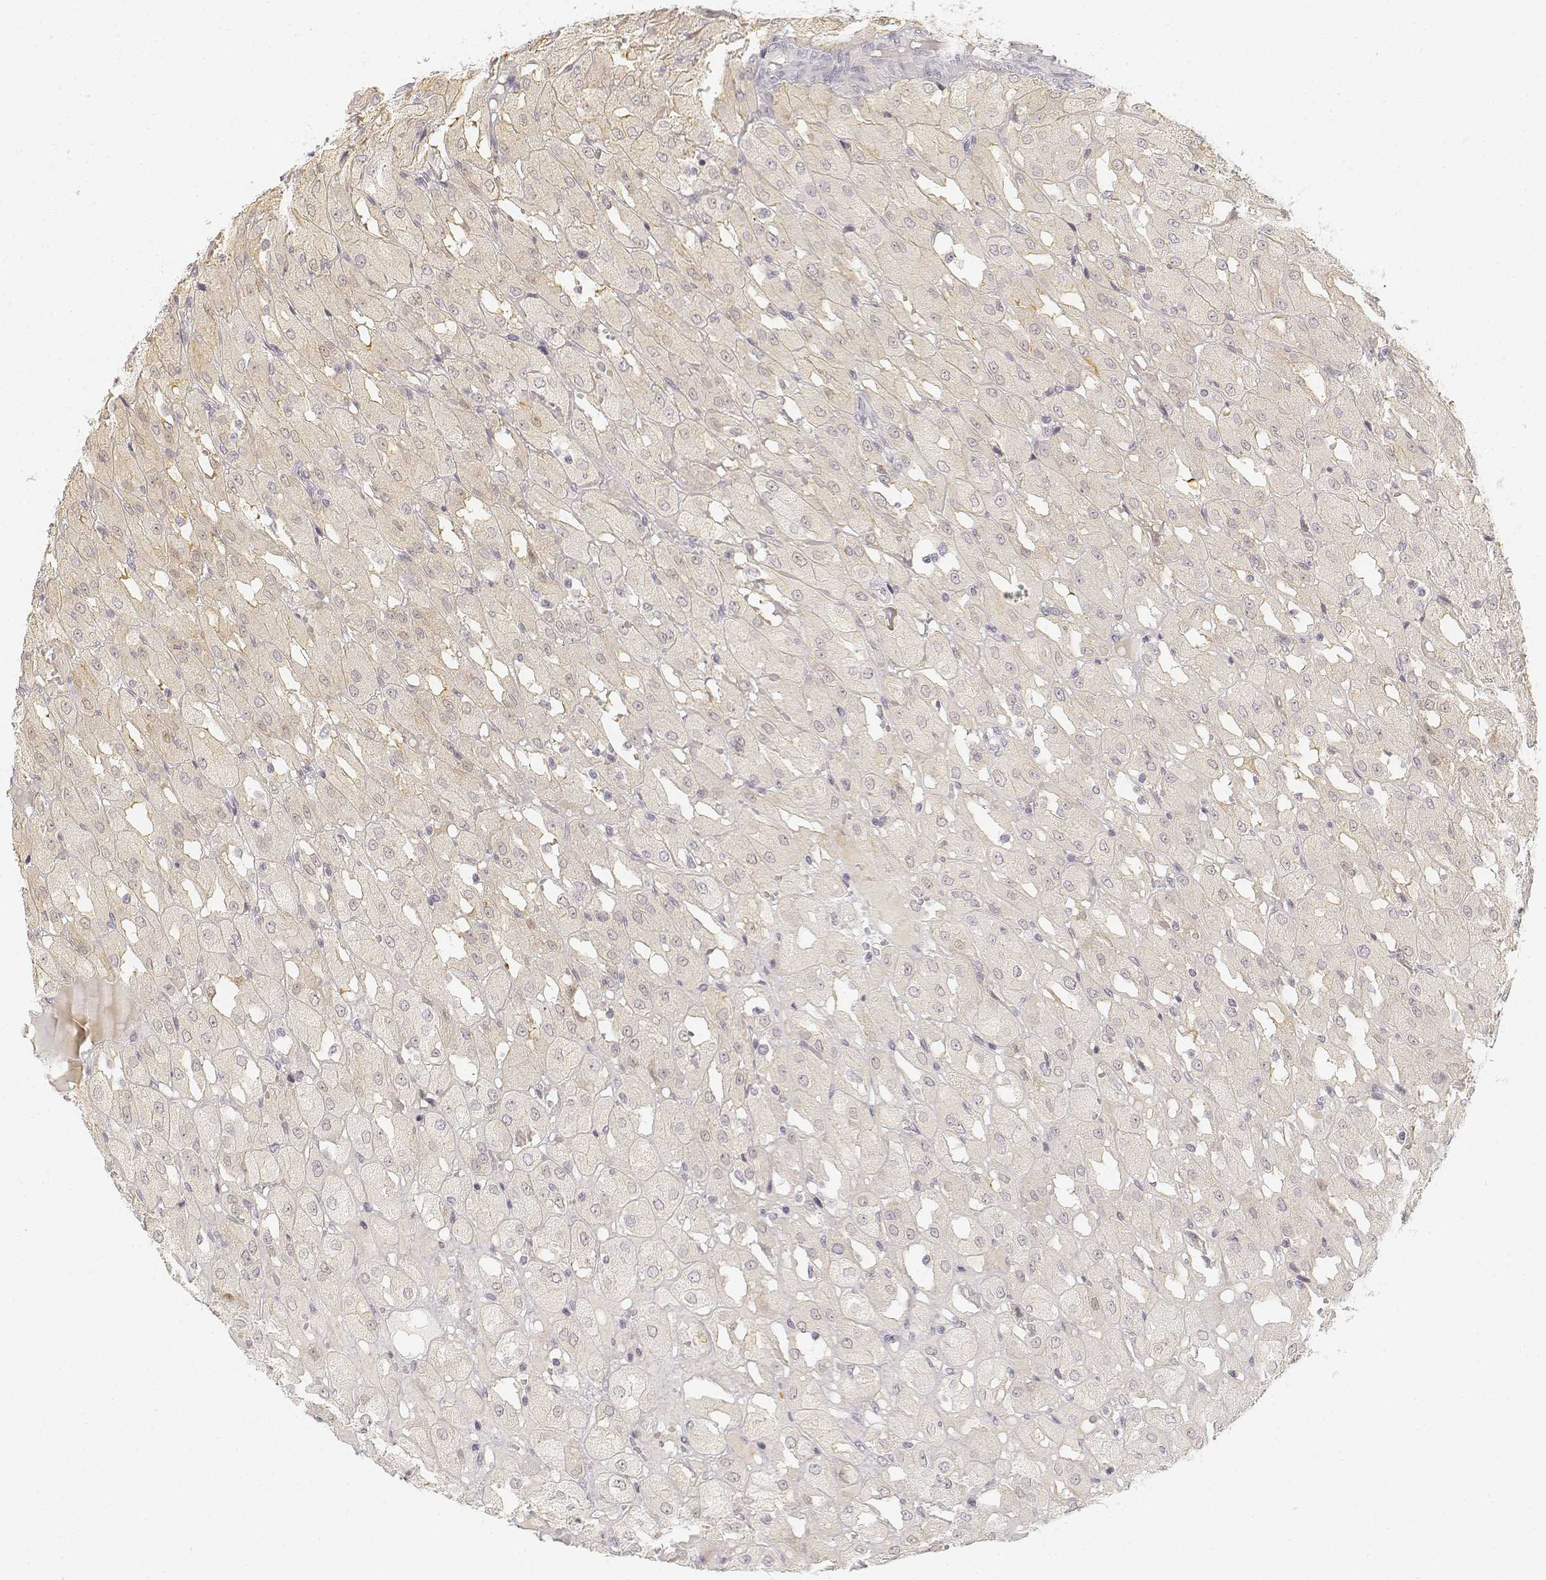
{"staining": {"intensity": "negative", "quantity": "none", "location": "none"}, "tissue": "renal cancer", "cell_type": "Tumor cells", "image_type": "cancer", "snomed": [{"axis": "morphology", "description": "Adenocarcinoma, NOS"}, {"axis": "topography", "description": "Kidney"}], "caption": "High magnification brightfield microscopy of adenocarcinoma (renal) stained with DAB (brown) and counterstained with hematoxylin (blue): tumor cells show no significant expression. The staining was performed using DAB (3,3'-diaminobenzidine) to visualize the protein expression in brown, while the nuclei were stained in blue with hematoxylin (Magnification: 20x).", "gene": "DSG4", "patient": {"sex": "male", "age": 72}}